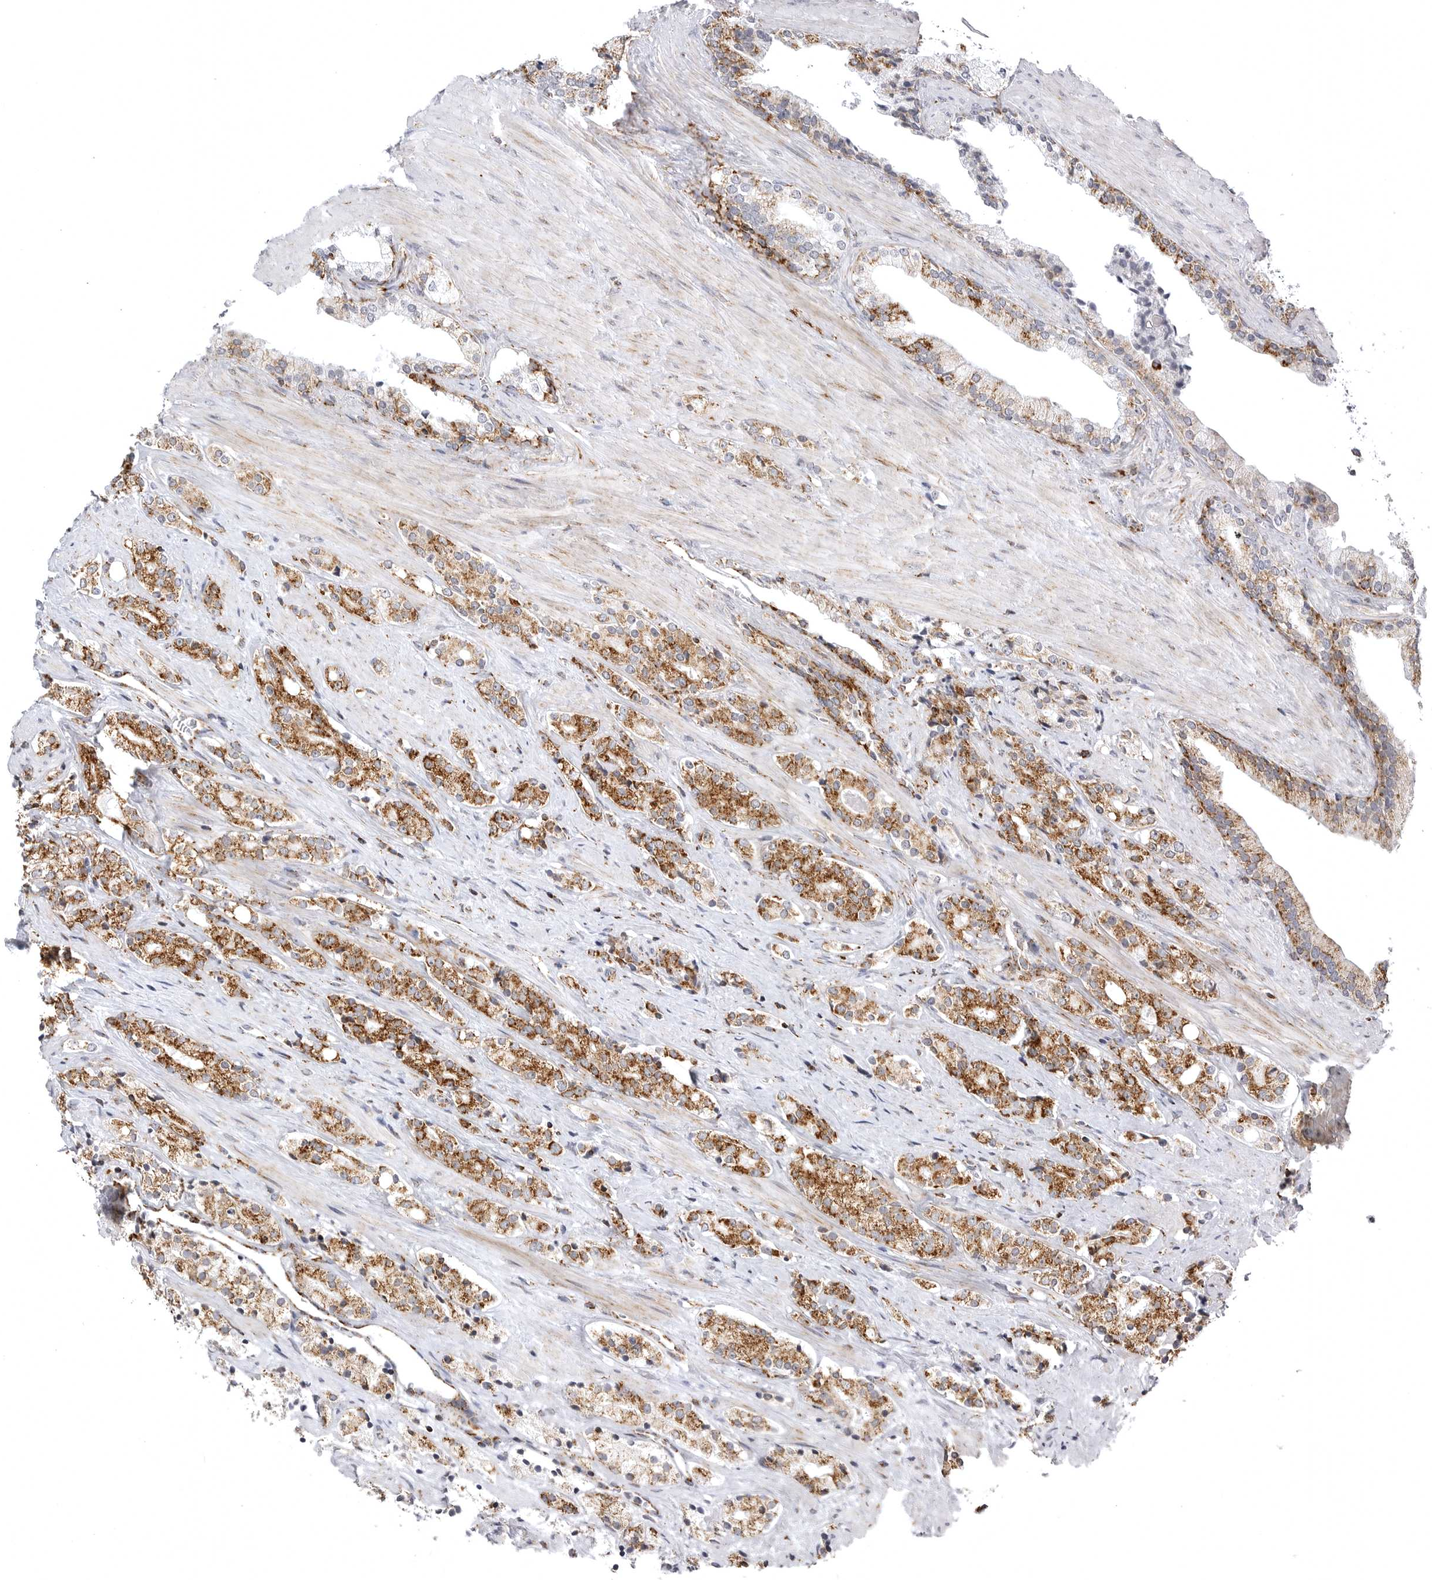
{"staining": {"intensity": "moderate", "quantity": "25%-75%", "location": "cytoplasmic/membranous"}, "tissue": "prostate cancer", "cell_type": "Tumor cells", "image_type": "cancer", "snomed": [{"axis": "morphology", "description": "Adenocarcinoma, High grade"}, {"axis": "topography", "description": "Prostate"}], "caption": "Prostate cancer tissue reveals moderate cytoplasmic/membranous expression in approximately 25%-75% of tumor cells", "gene": "TUFM", "patient": {"sex": "male", "age": 71}}